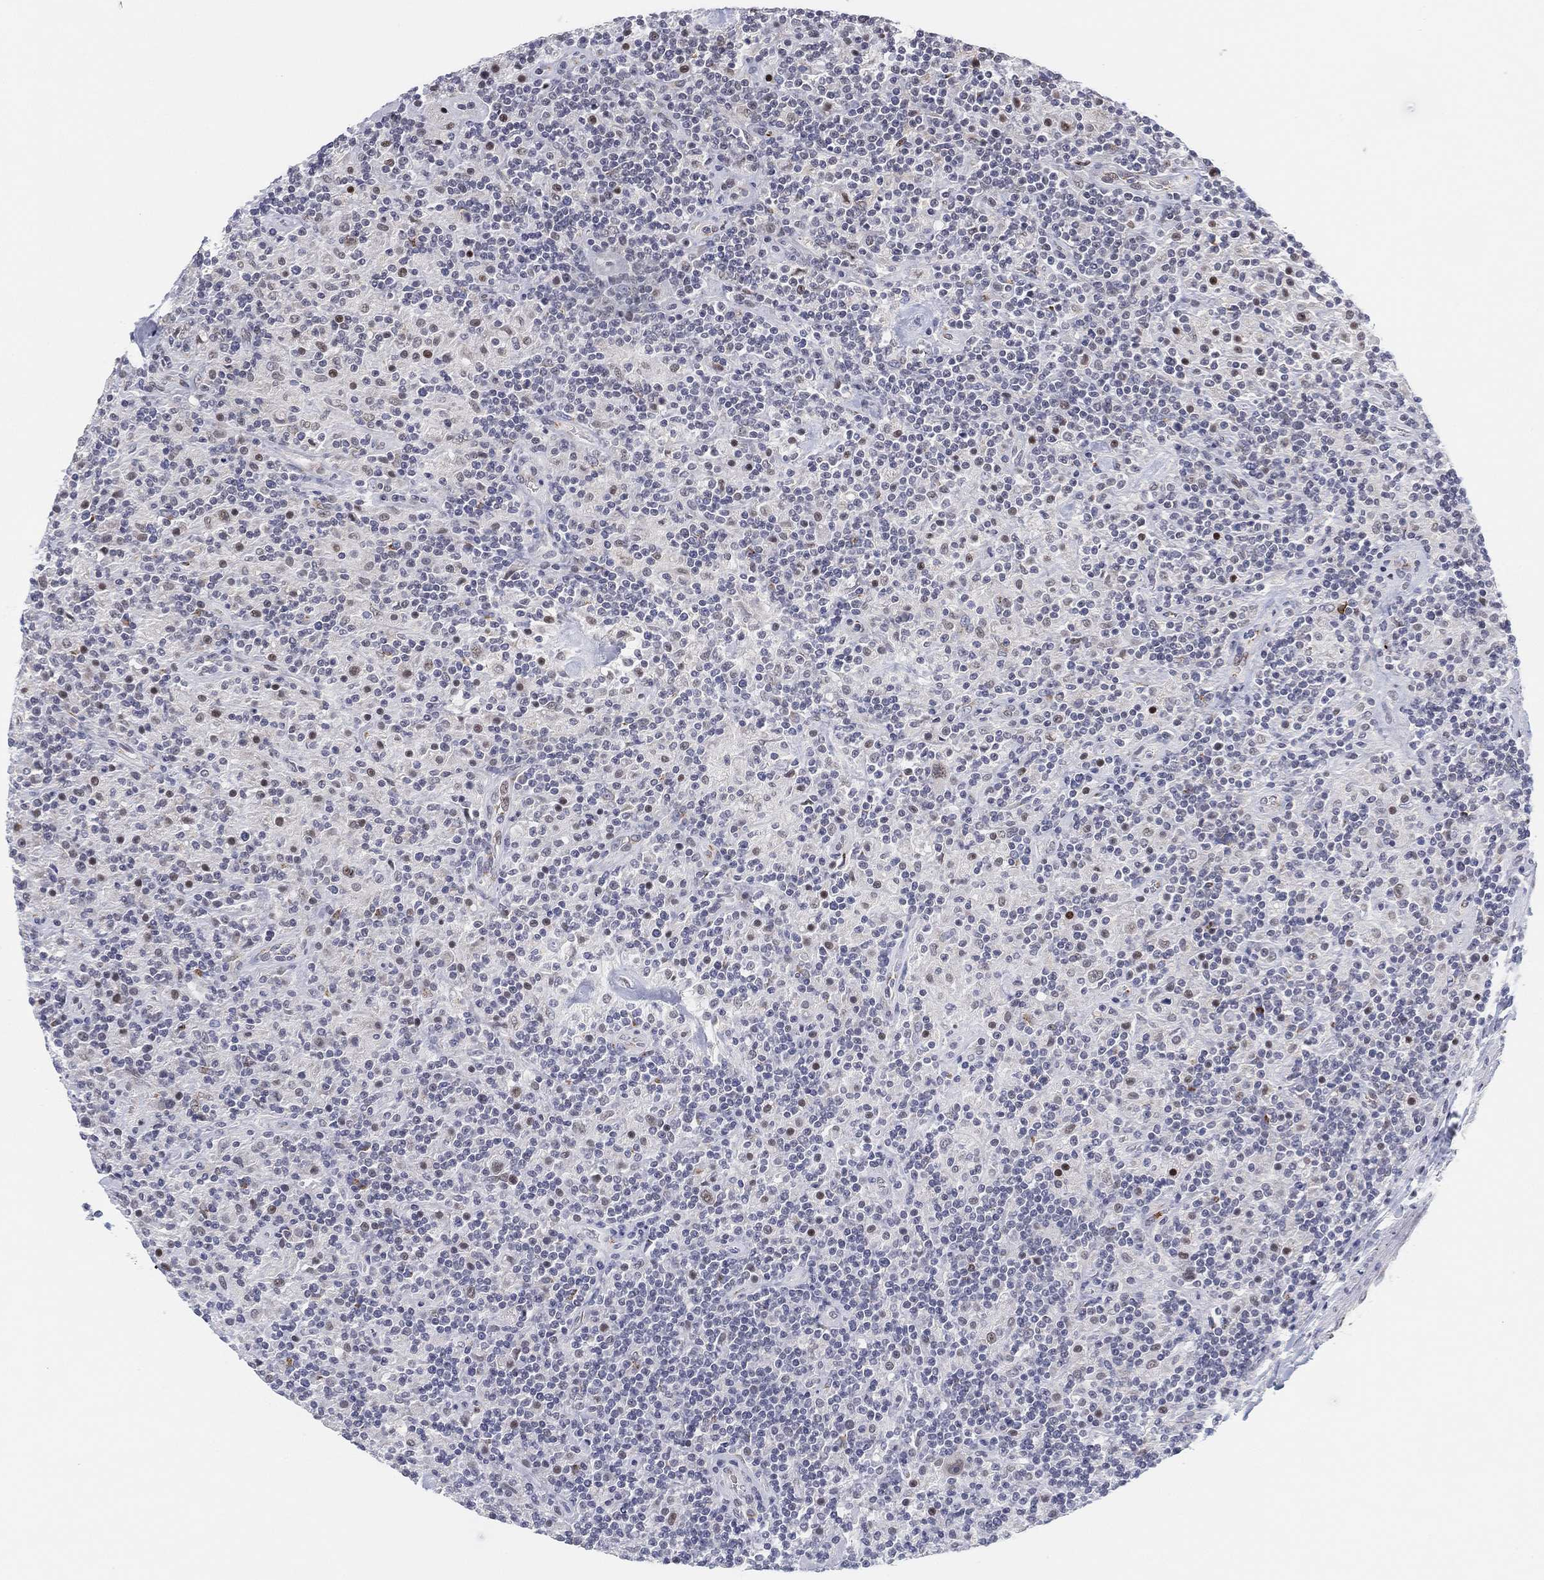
{"staining": {"intensity": "negative", "quantity": "none", "location": "none"}, "tissue": "lymphoma", "cell_type": "Tumor cells", "image_type": "cancer", "snomed": [{"axis": "morphology", "description": "Hodgkin's disease, NOS"}, {"axis": "topography", "description": "Lymph node"}], "caption": "IHC of human Hodgkin's disease reveals no staining in tumor cells.", "gene": "CD177", "patient": {"sex": "male", "age": 70}}